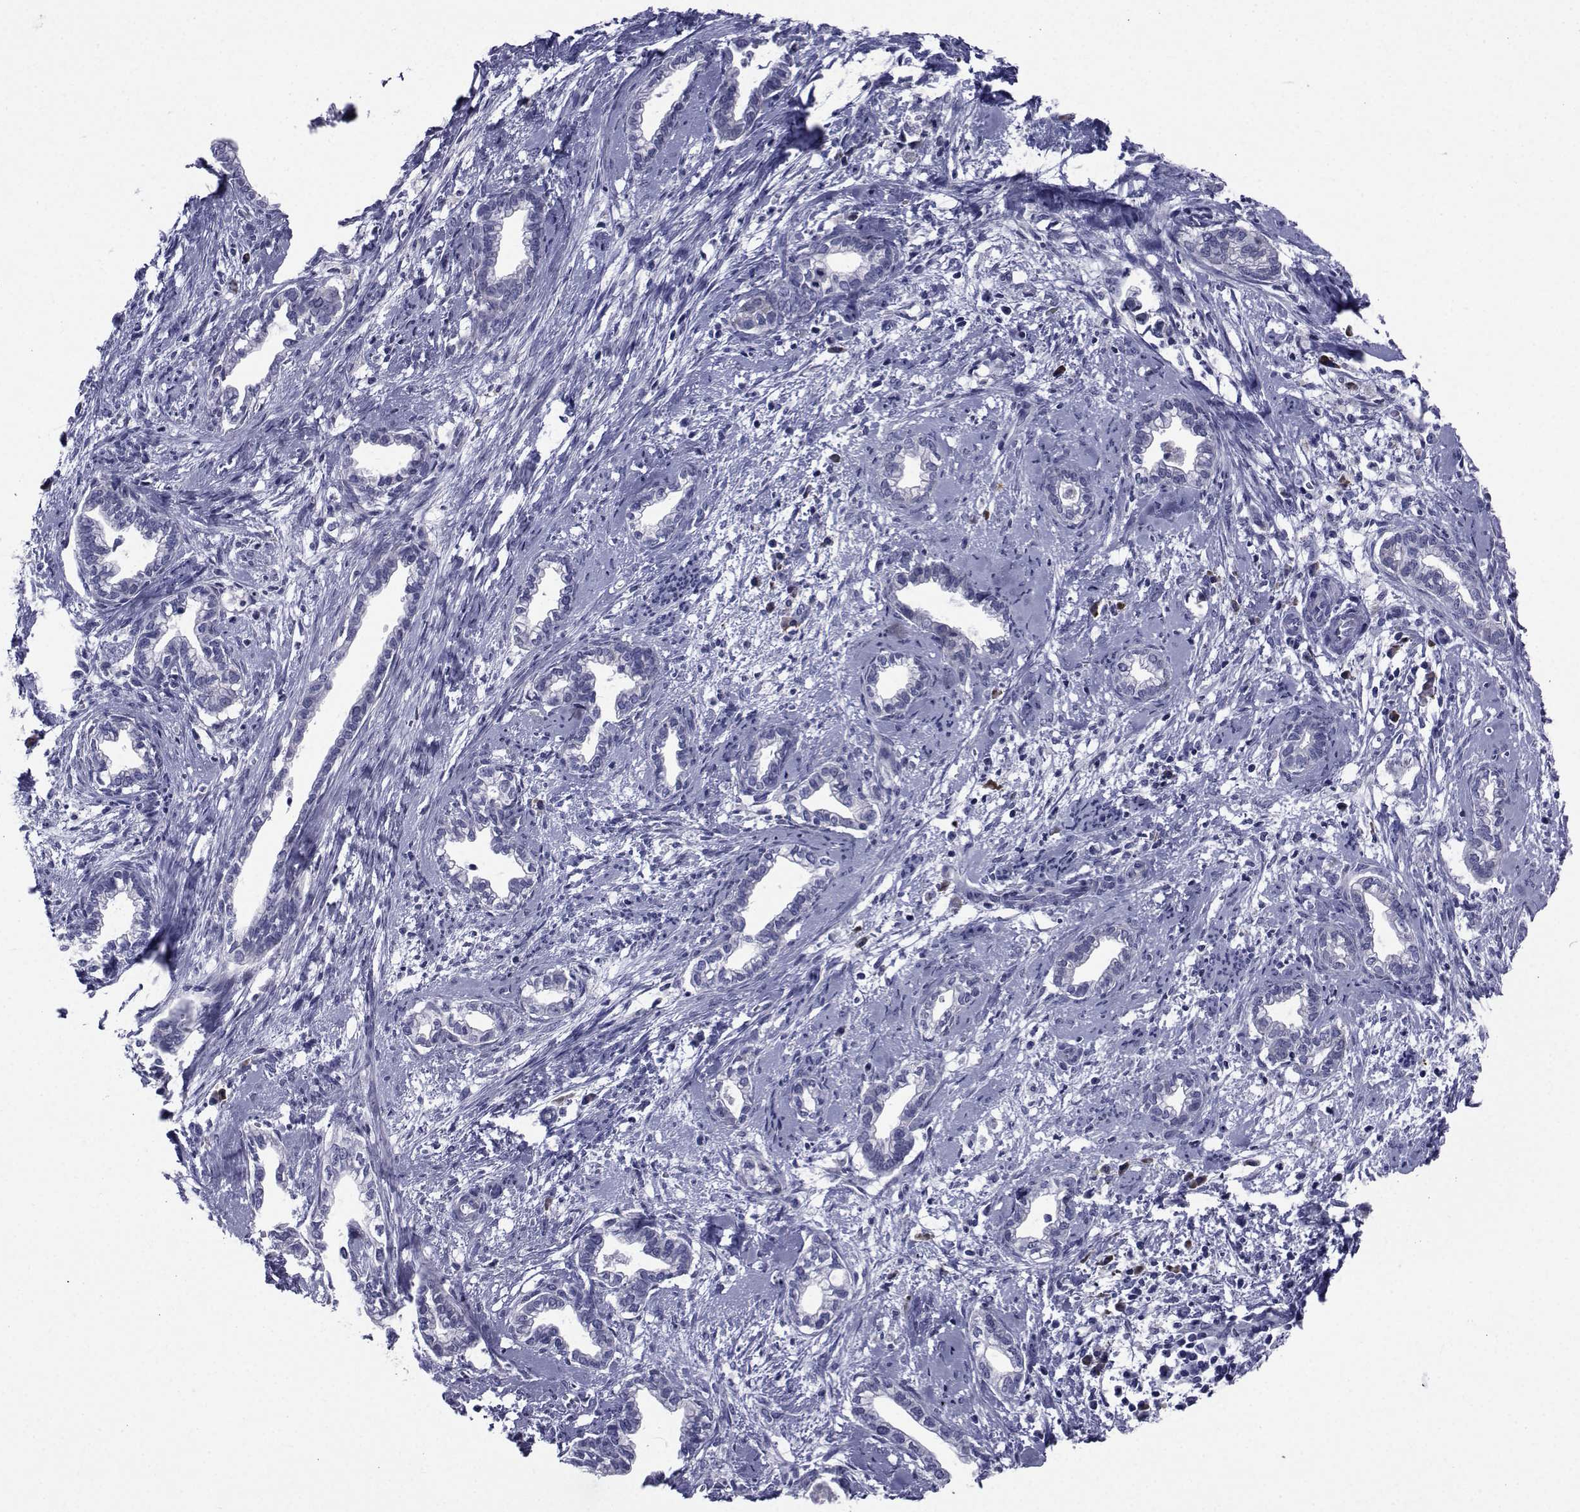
{"staining": {"intensity": "negative", "quantity": "none", "location": "none"}, "tissue": "cervical cancer", "cell_type": "Tumor cells", "image_type": "cancer", "snomed": [{"axis": "morphology", "description": "Adenocarcinoma, NOS"}, {"axis": "topography", "description": "Cervix"}], "caption": "The photomicrograph exhibits no significant positivity in tumor cells of cervical adenocarcinoma.", "gene": "ROPN1", "patient": {"sex": "female", "age": 62}}